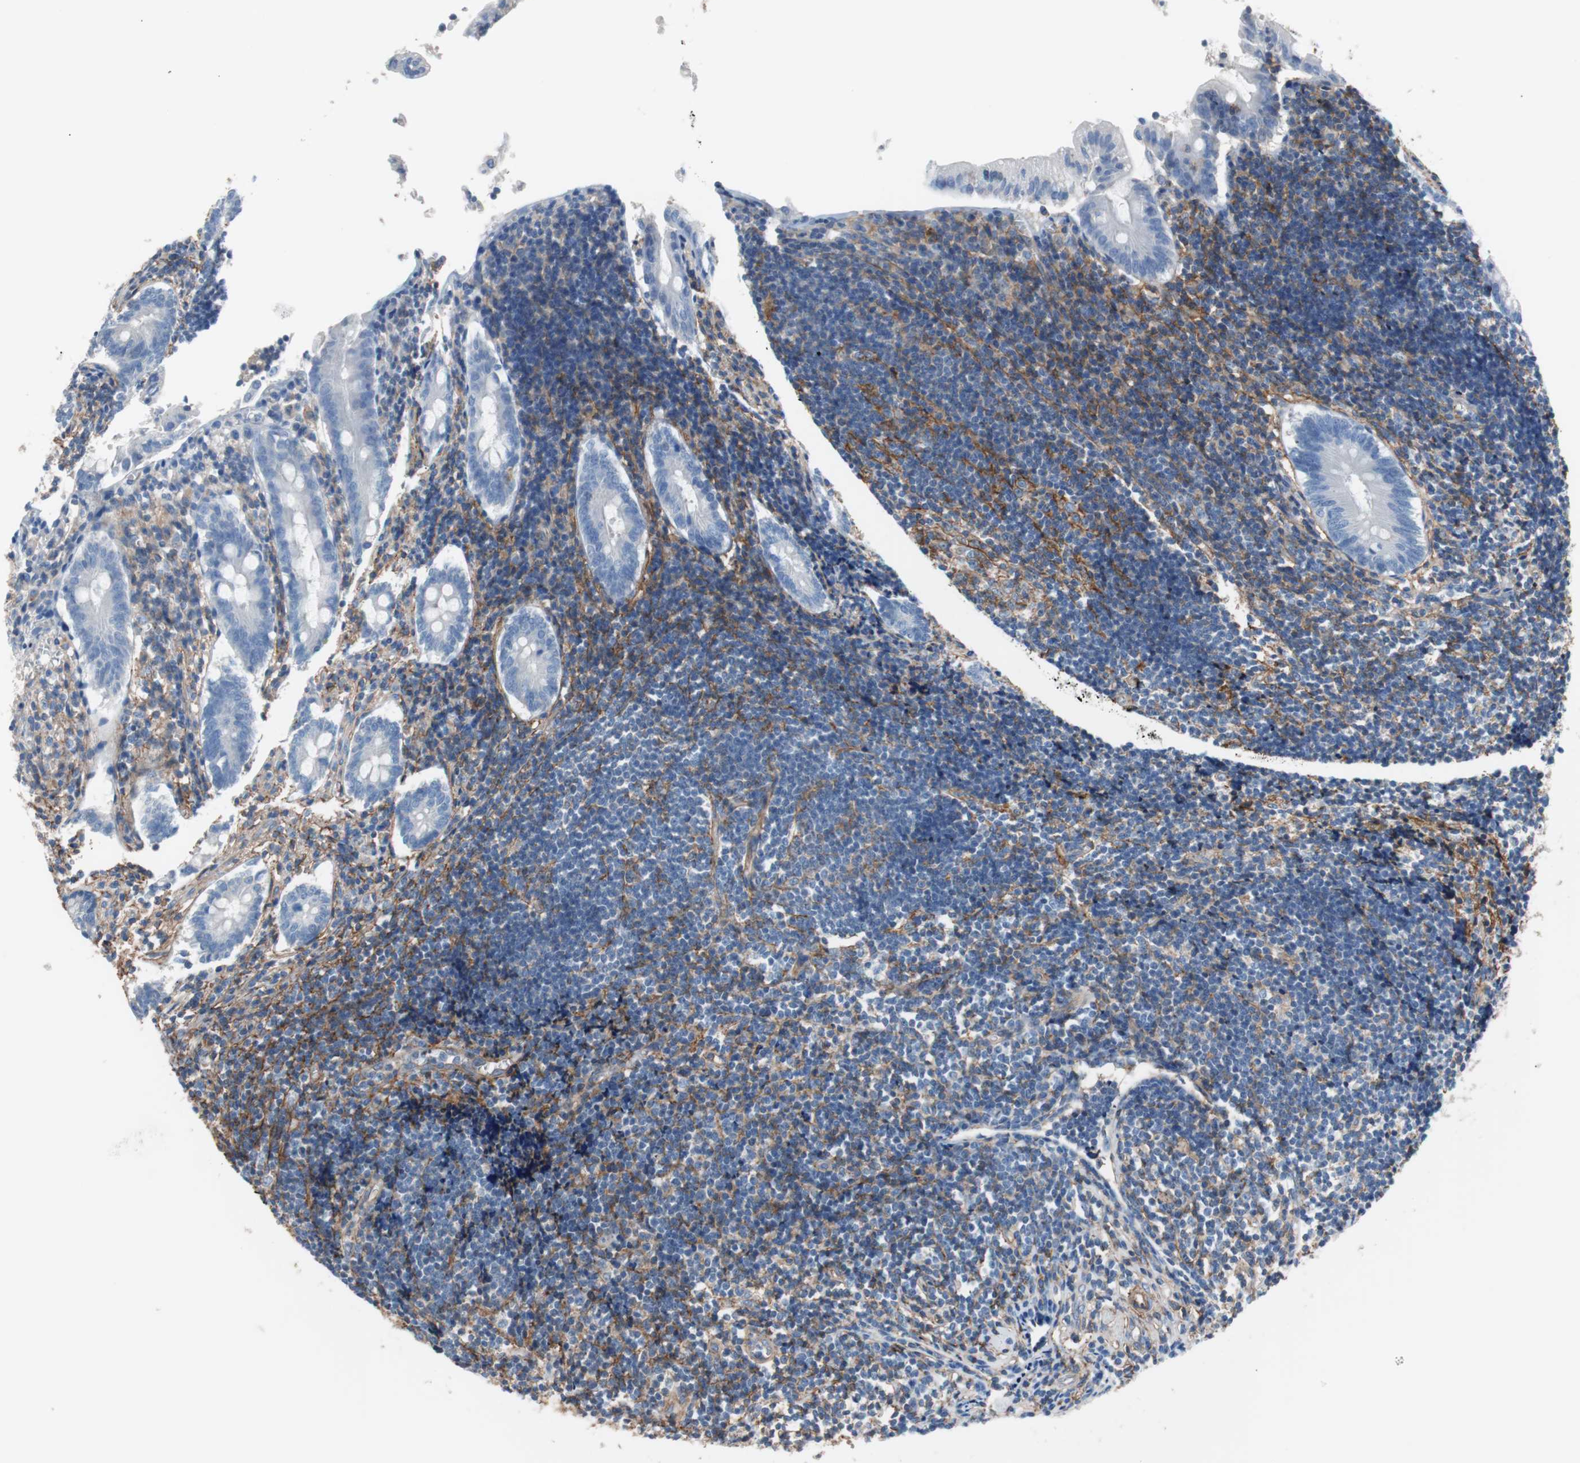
{"staining": {"intensity": "negative", "quantity": "none", "location": "none"}, "tissue": "appendix", "cell_type": "Glandular cells", "image_type": "normal", "snomed": [{"axis": "morphology", "description": "Normal tissue, NOS"}, {"axis": "topography", "description": "Appendix"}], "caption": "This image is of unremarkable appendix stained with immunohistochemistry to label a protein in brown with the nuclei are counter-stained blue. There is no positivity in glandular cells. (Brightfield microscopy of DAB (3,3'-diaminobenzidine) immunohistochemistry at high magnification).", "gene": "CD81", "patient": {"sex": "female", "age": 50}}